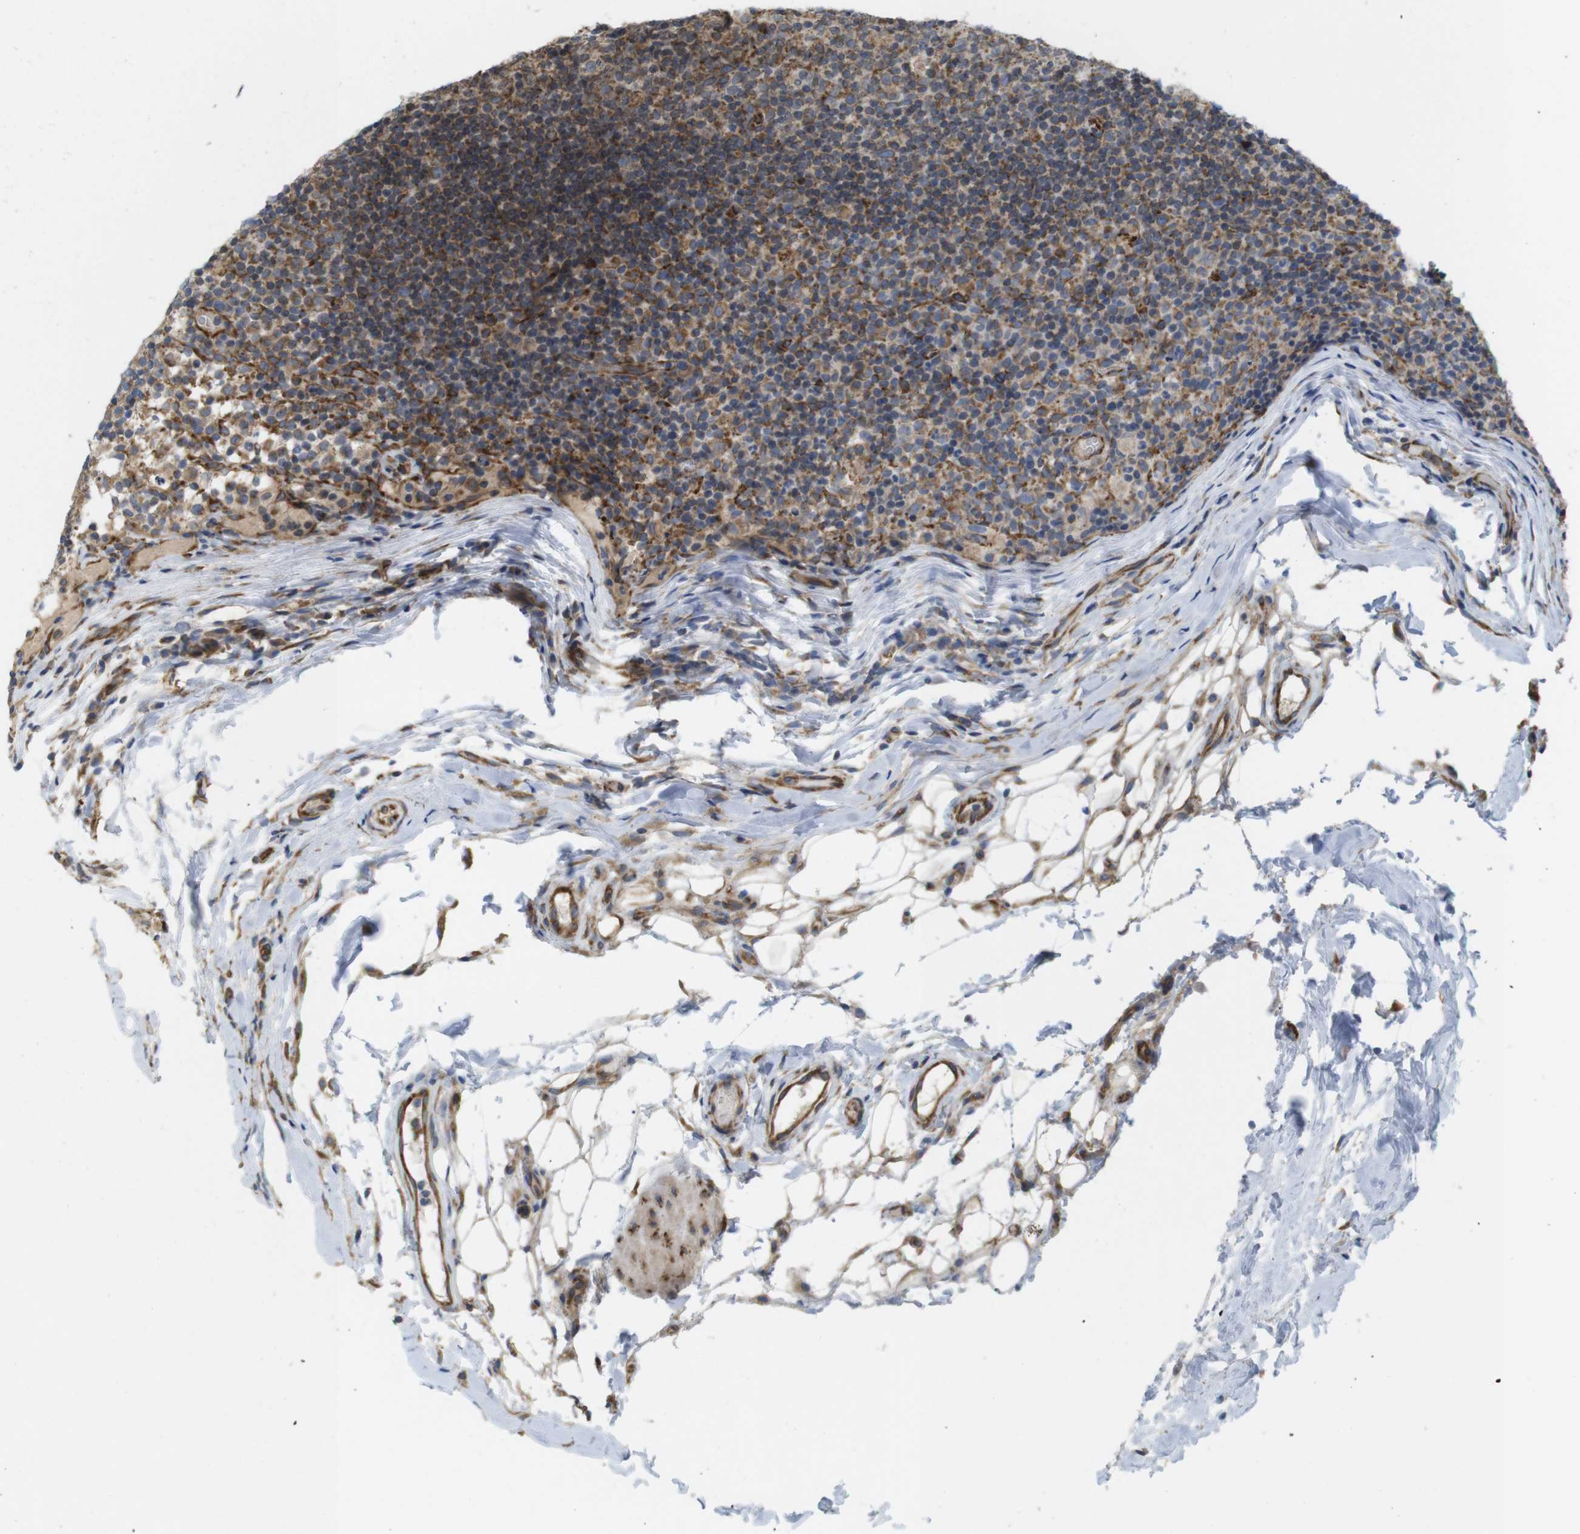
{"staining": {"intensity": "moderate", "quantity": ">75%", "location": "cytoplasmic/membranous"}, "tissue": "lymph node", "cell_type": "Germinal center cells", "image_type": "normal", "snomed": [{"axis": "morphology", "description": "Normal tissue, NOS"}, {"axis": "morphology", "description": "Inflammation, NOS"}, {"axis": "topography", "description": "Lymph node"}], "caption": "Immunohistochemical staining of benign lymph node shows medium levels of moderate cytoplasmic/membranous positivity in about >75% of germinal center cells. The staining is performed using DAB brown chromogen to label protein expression. The nuclei are counter-stained blue using hematoxylin.", "gene": "PCNX2", "patient": {"sex": "male", "age": 55}}